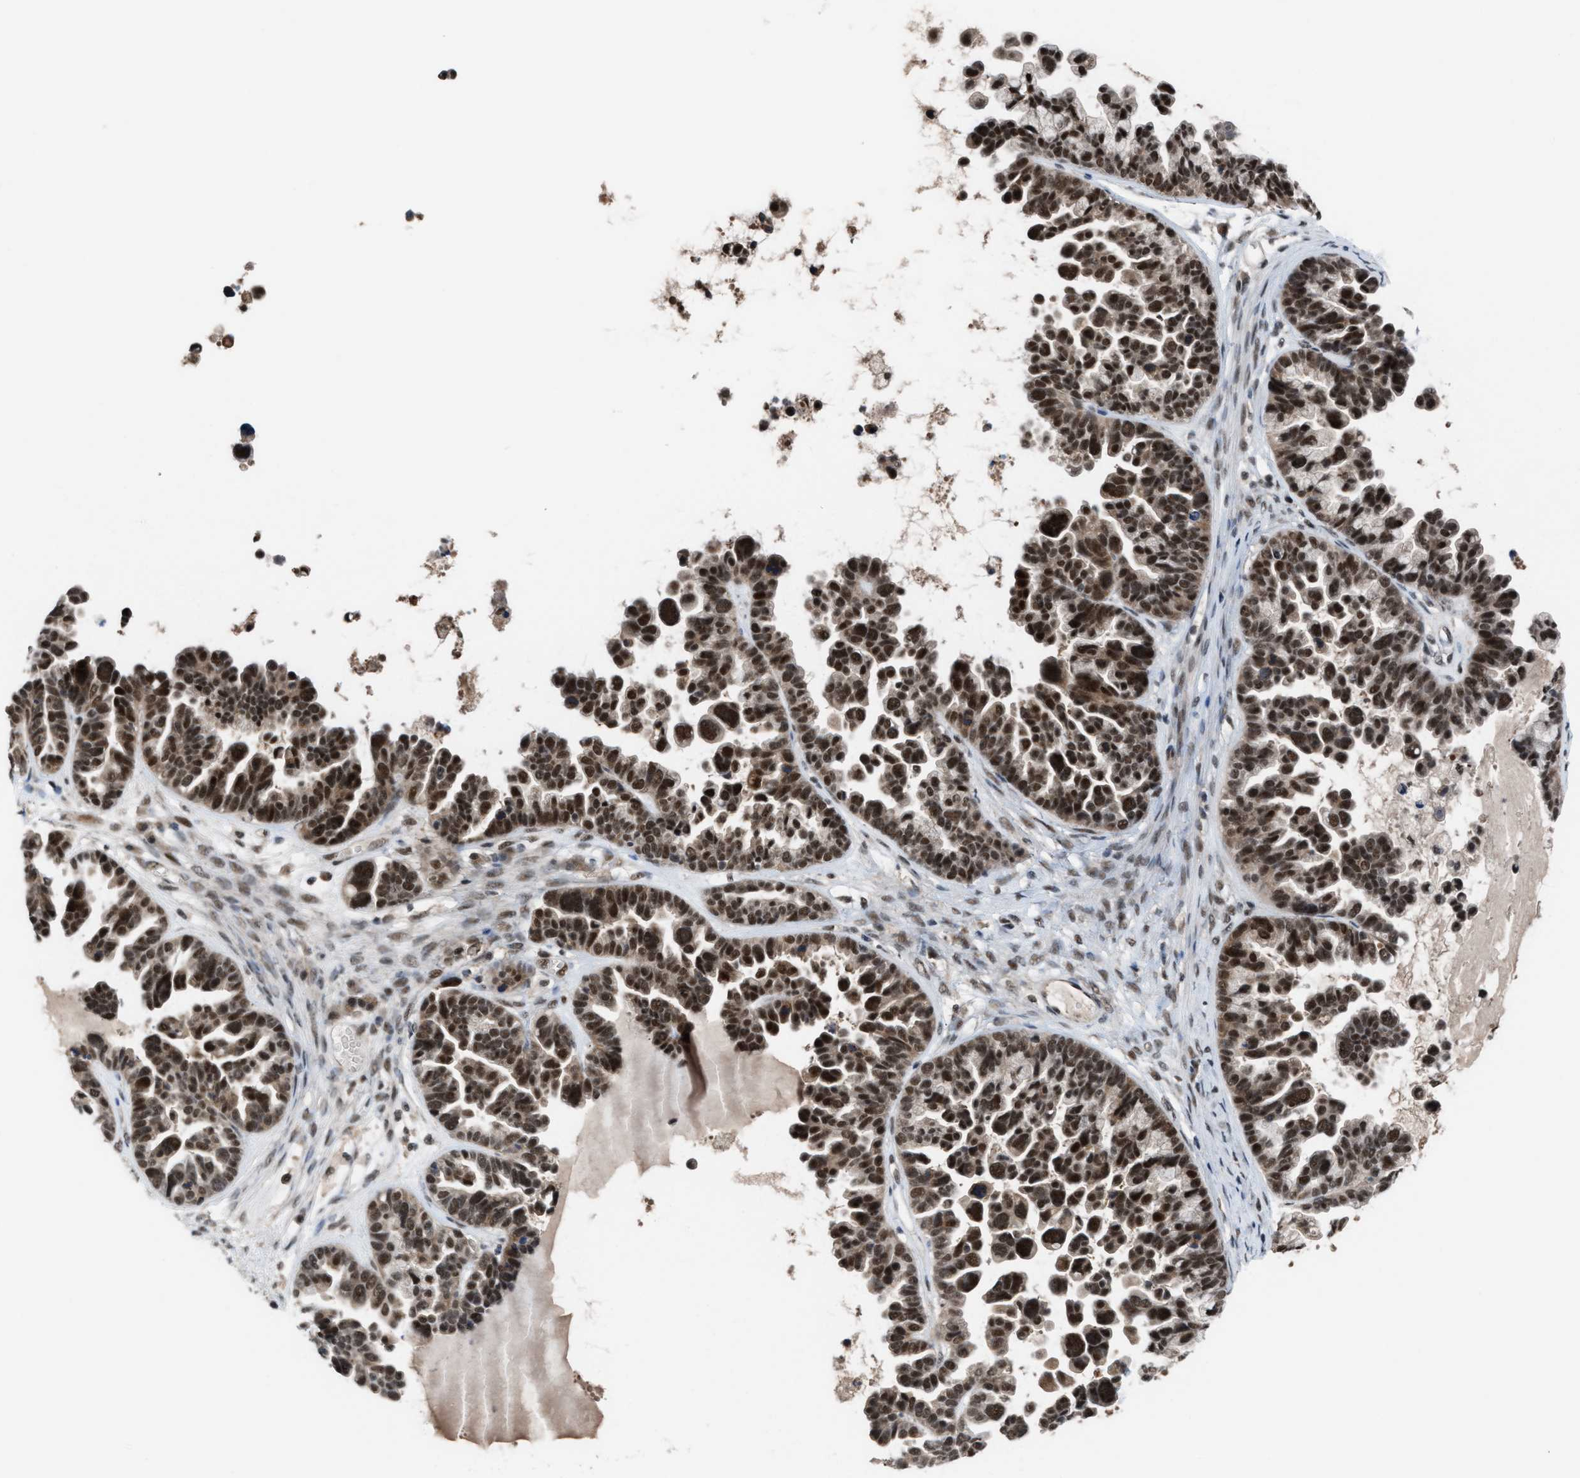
{"staining": {"intensity": "strong", "quantity": ">75%", "location": "nuclear"}, "tissue": "ovarian cancer", "cell_type": "Tumor cells", "image_type": "cancer", "snomed": [{"axis": "morphology", "description": "Cystadenocarcinoma, serous, NOS"}, {"axis": "topography", "description": "Ovary"}], "caption": "DAB immunohistochemical staining of ovarian cancer demonstrates strong nuclear protein expression in approximately >75% of tumor cells. (DAB (3,3'-diaminobenzidine) IHC with brightfield microscopy, high magnification).", "gene": "PRPF4", "patient": {"sex": "female", "age": 56}}